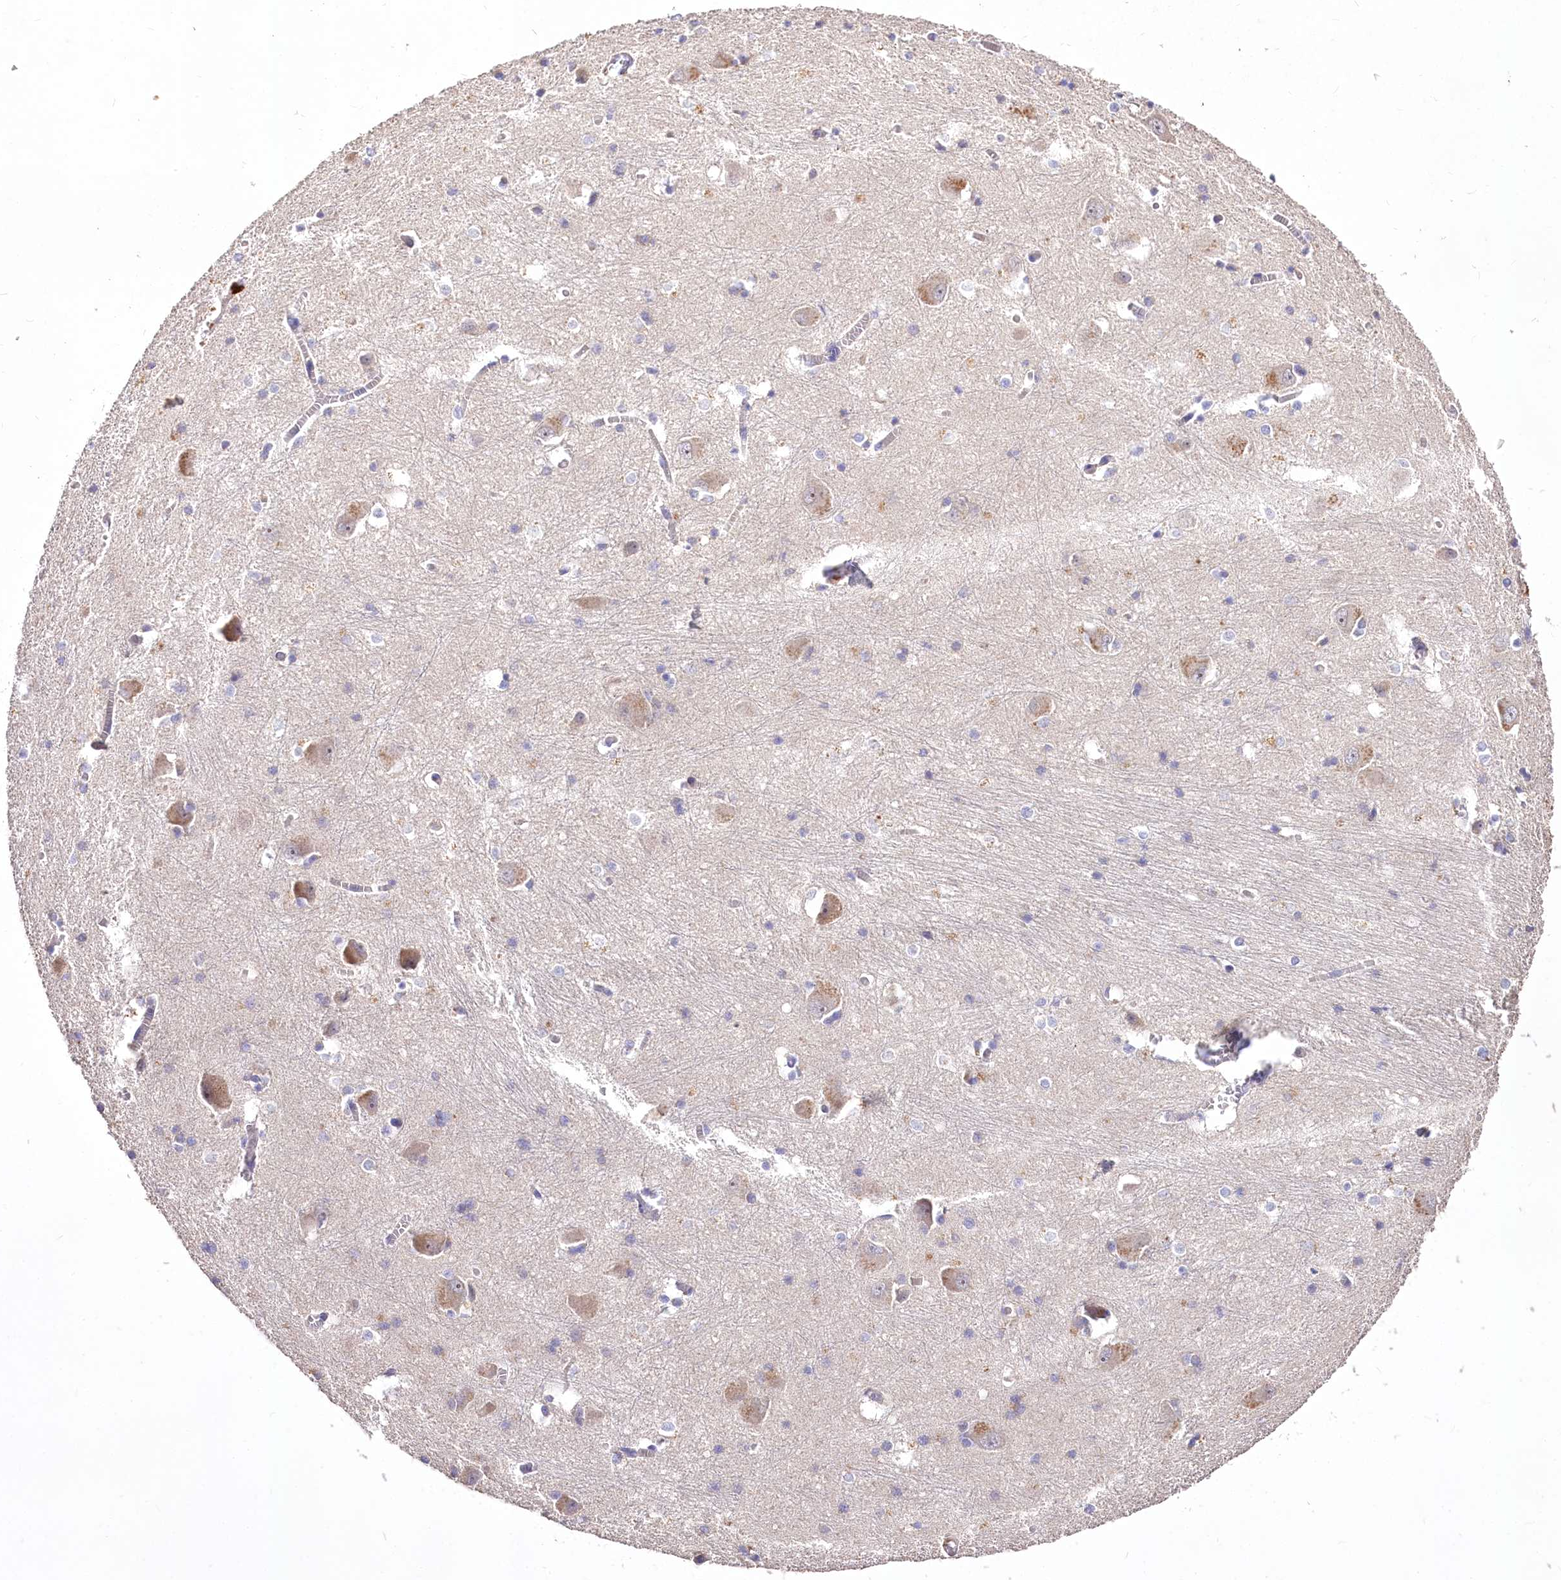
{"staining": {"intensity": "negative", "quantity": "none", "location": "none"}, "tissue": "caudate", "cell_type": "Glial cells", "image_type": "normal", "snomed": [{"axis": "morphology", "description": "Normal tissue, NOS"}, {"axis": "topography", "description": "Lateral ventricle wall"}], "caption": "A histopathology image of caudate stained for a protein demonstrates no brown staining in glial cells.", "gene": "PCYOX1L", "patient": {"sex": "male", "age": 37}}